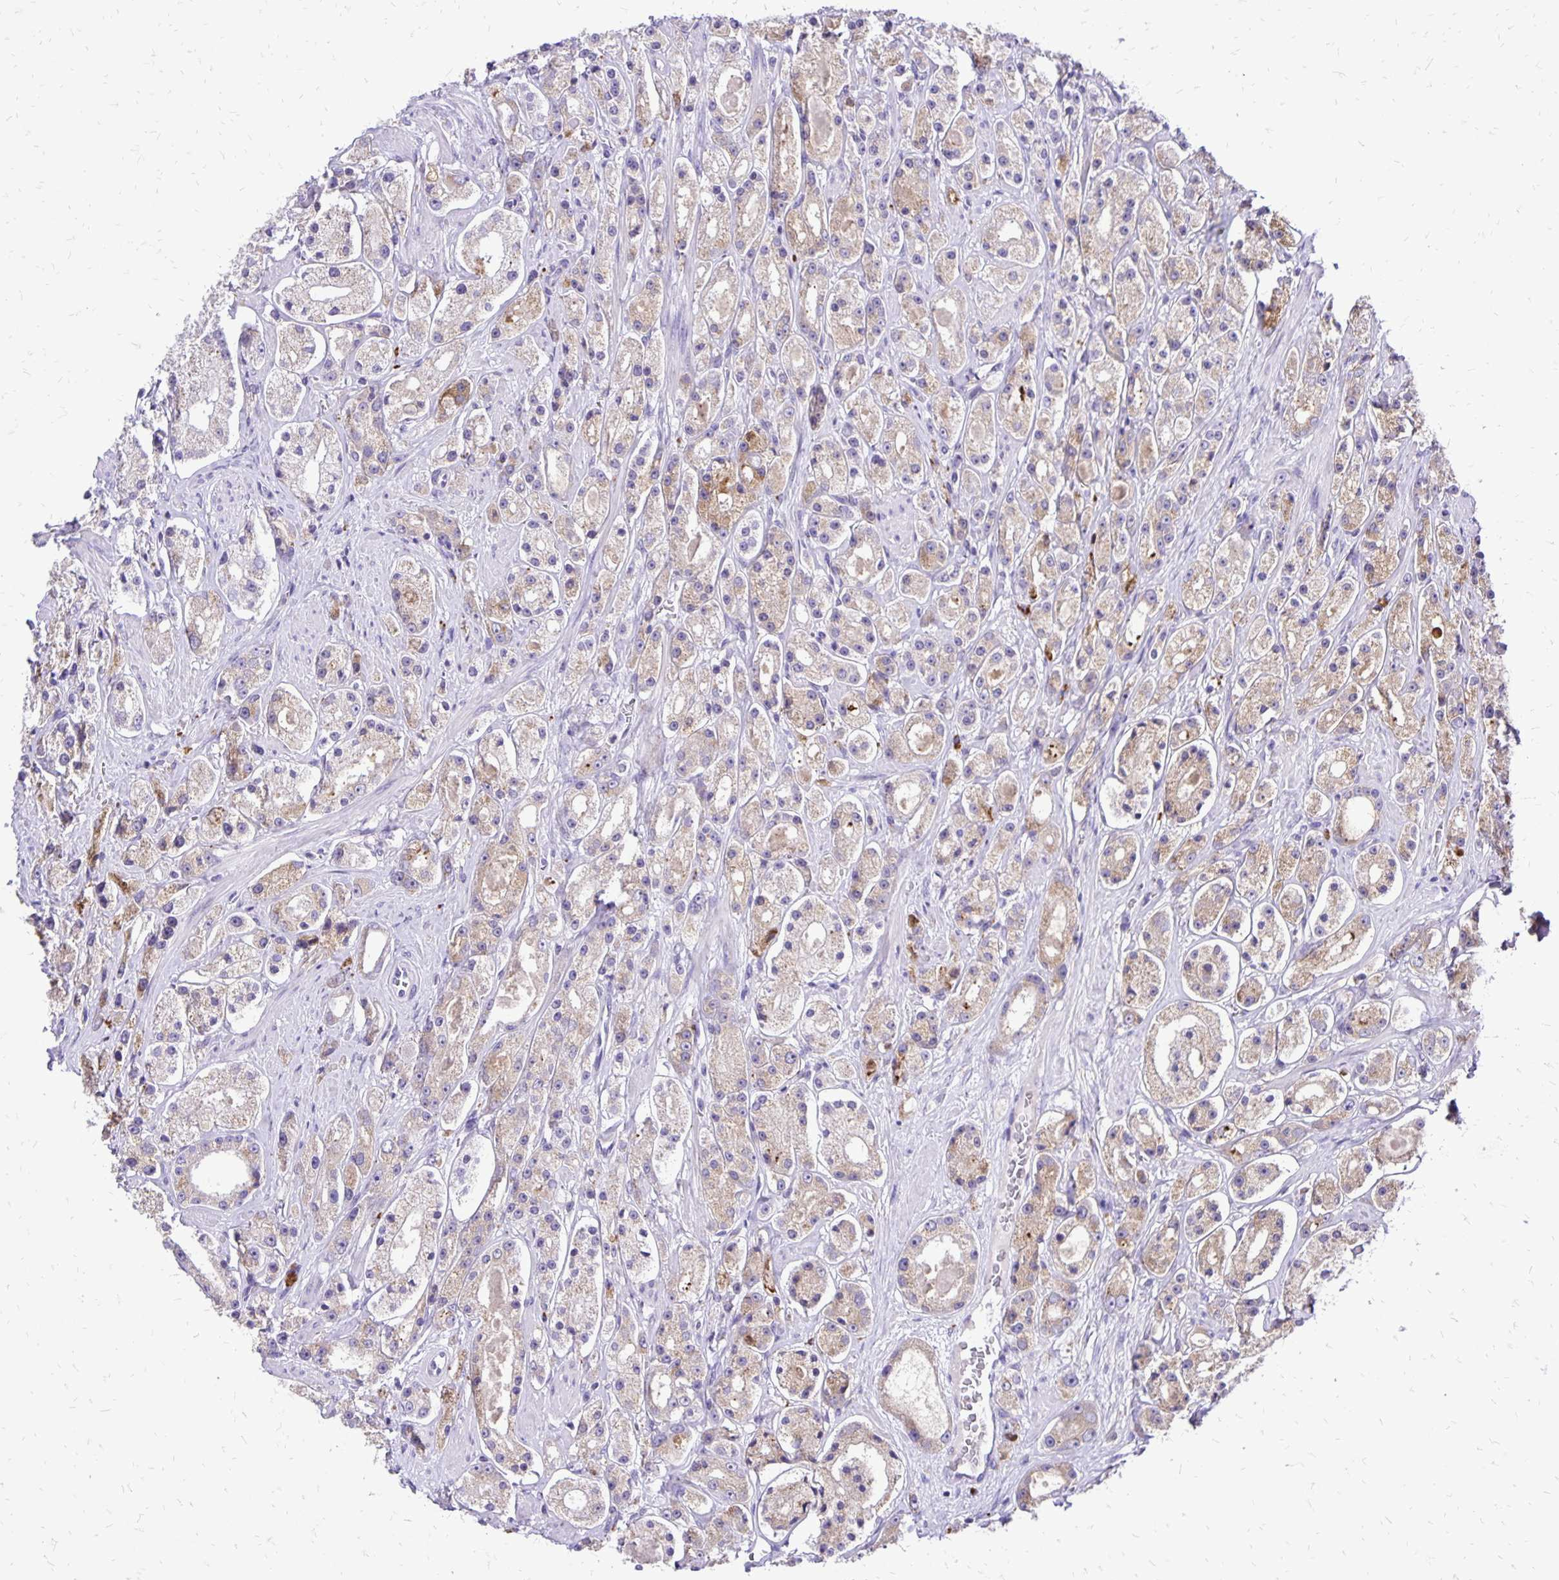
{"staining": {"intensity": "weak", "quantity": "25%-75%", "location": "cytoplasmic/membranous"}, "tissue": "prostate cancer", "cell_type": "Tumor cells", "image_type": "cancer", "snomed": [{"axis": "morphology", "description": "Adenocarcinoma, High grade"}, {"axis": "topography", "description": "Prostate"}], "caption": "Weak cytoplasmic/membranous expression is appreciated in about 25%-75% of tumor cells in prostate cancer (high-grade adenocarcinoma). (IHC, brightfield microscopy, high magnification).", "gene": "EIF5A", "patient": {"sex": "male", "age": 67}}